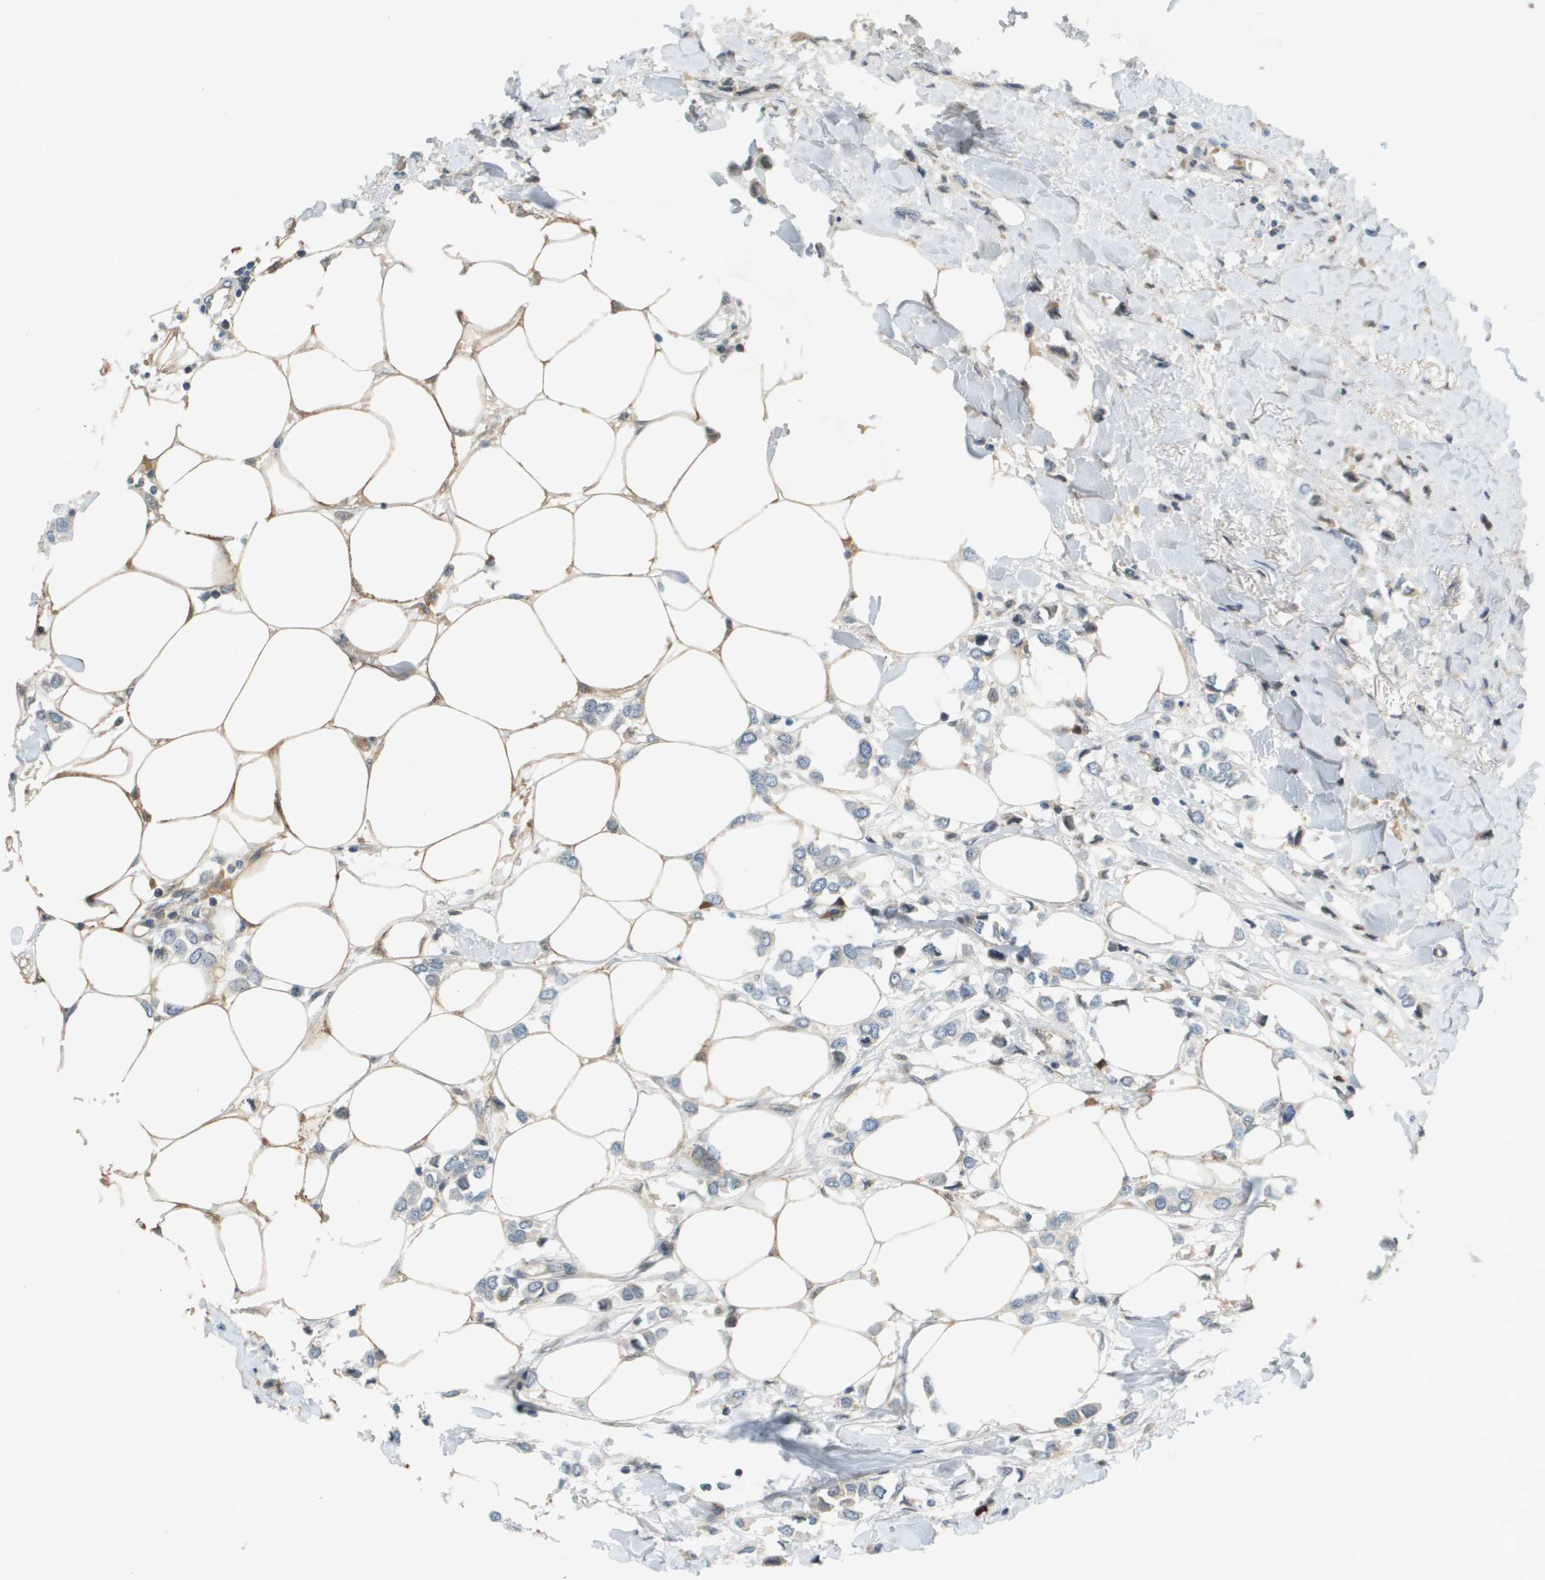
{"staining": {"intensity": "negative", "quantity": "none", "location": "none"}, "tissue": "breast cancer", "cell_type": "Tumor cells", "image_type": "cancer", "snomed": [{"axis": "morphology", "description": "Lobular carcinoma"}, {"axis": "topography", "description": "Breast"}], "caption": "IHC histopathology image of human breast lobular carcinoma stained for a protein (brown), which displays no expression in tumor cells. Nuclei are stained in blue.", "gene": "CACNB4", "patient": {"sex": "female", "age": 51}}